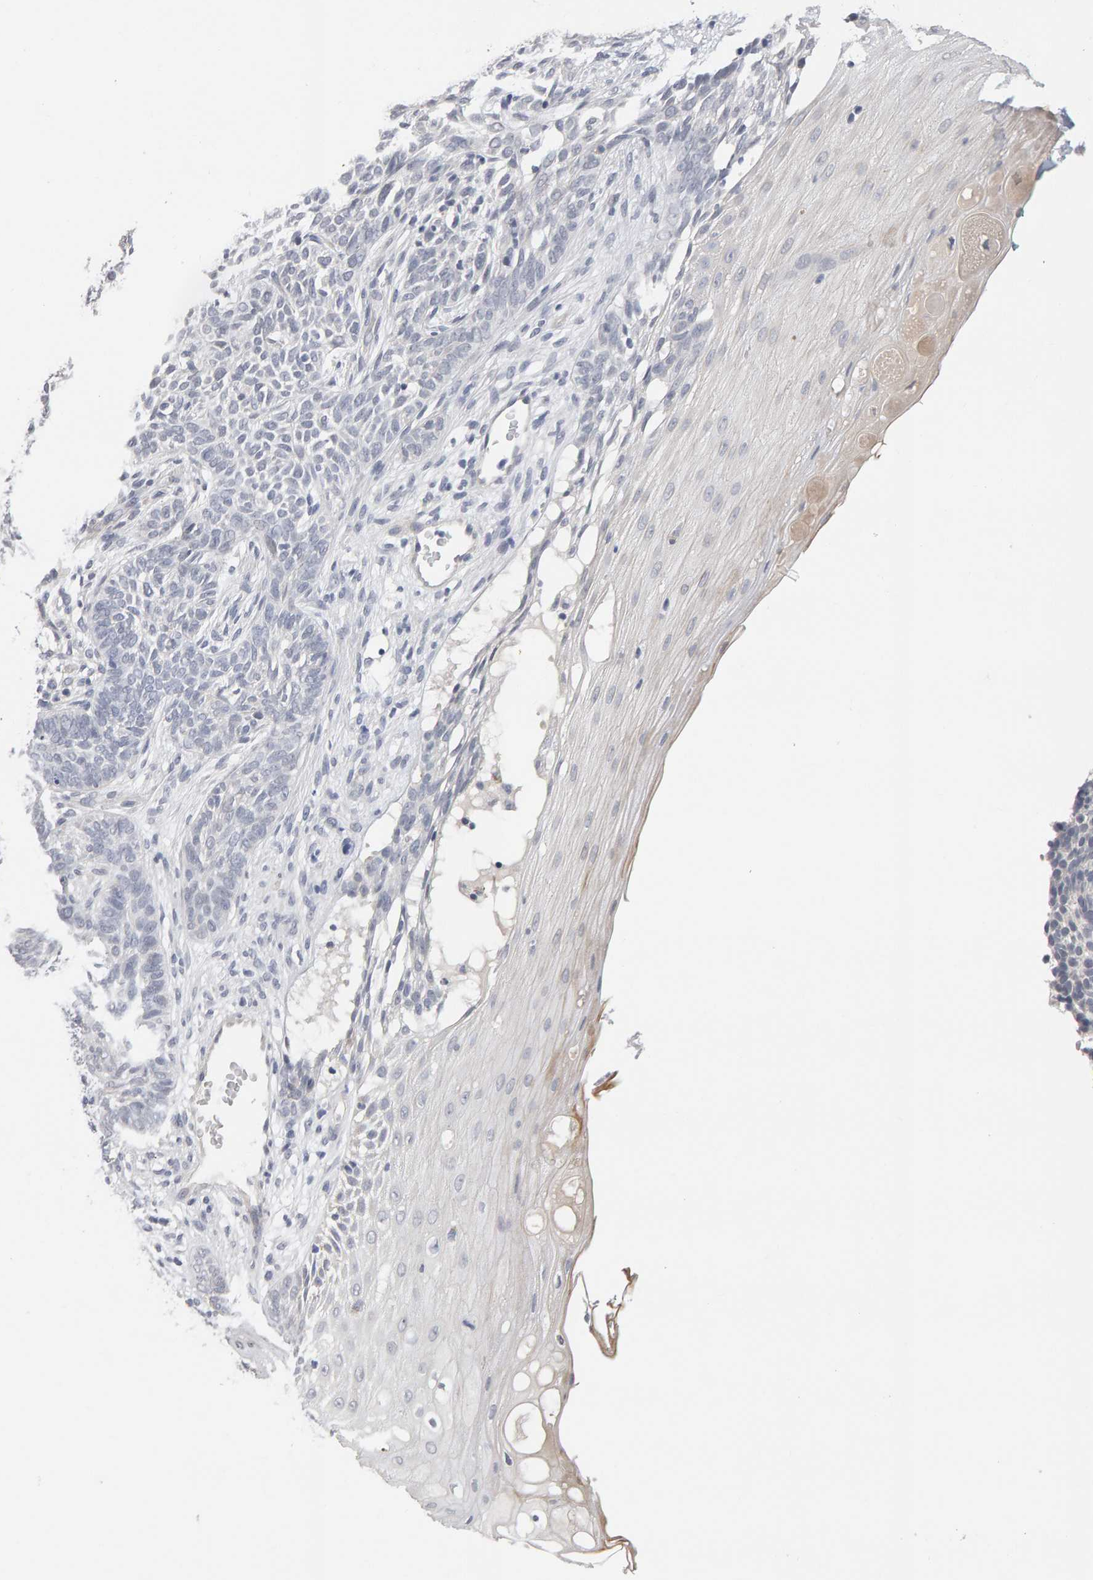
{"staining": {"intensity": "negative", "quantity": "none", "location": "none"}, "tissue": "skin cancer", "cell_type": "Tumor cells", "image_type": "cancer", "snomed": [{"axis": "morphology", "description": "Basal cell carcinoma"}, {"axis": "topography", "description": "Skin"}], "caption": "This photomicrograph is of skin cancer stained with immunohistochemistry (IHC) to label a protein in brown with the nuclei are counter-stained blue. There is no positivity in tumor cells.", "gene": "HNF4A", "patient": {"sex": "male", "age": 87}}